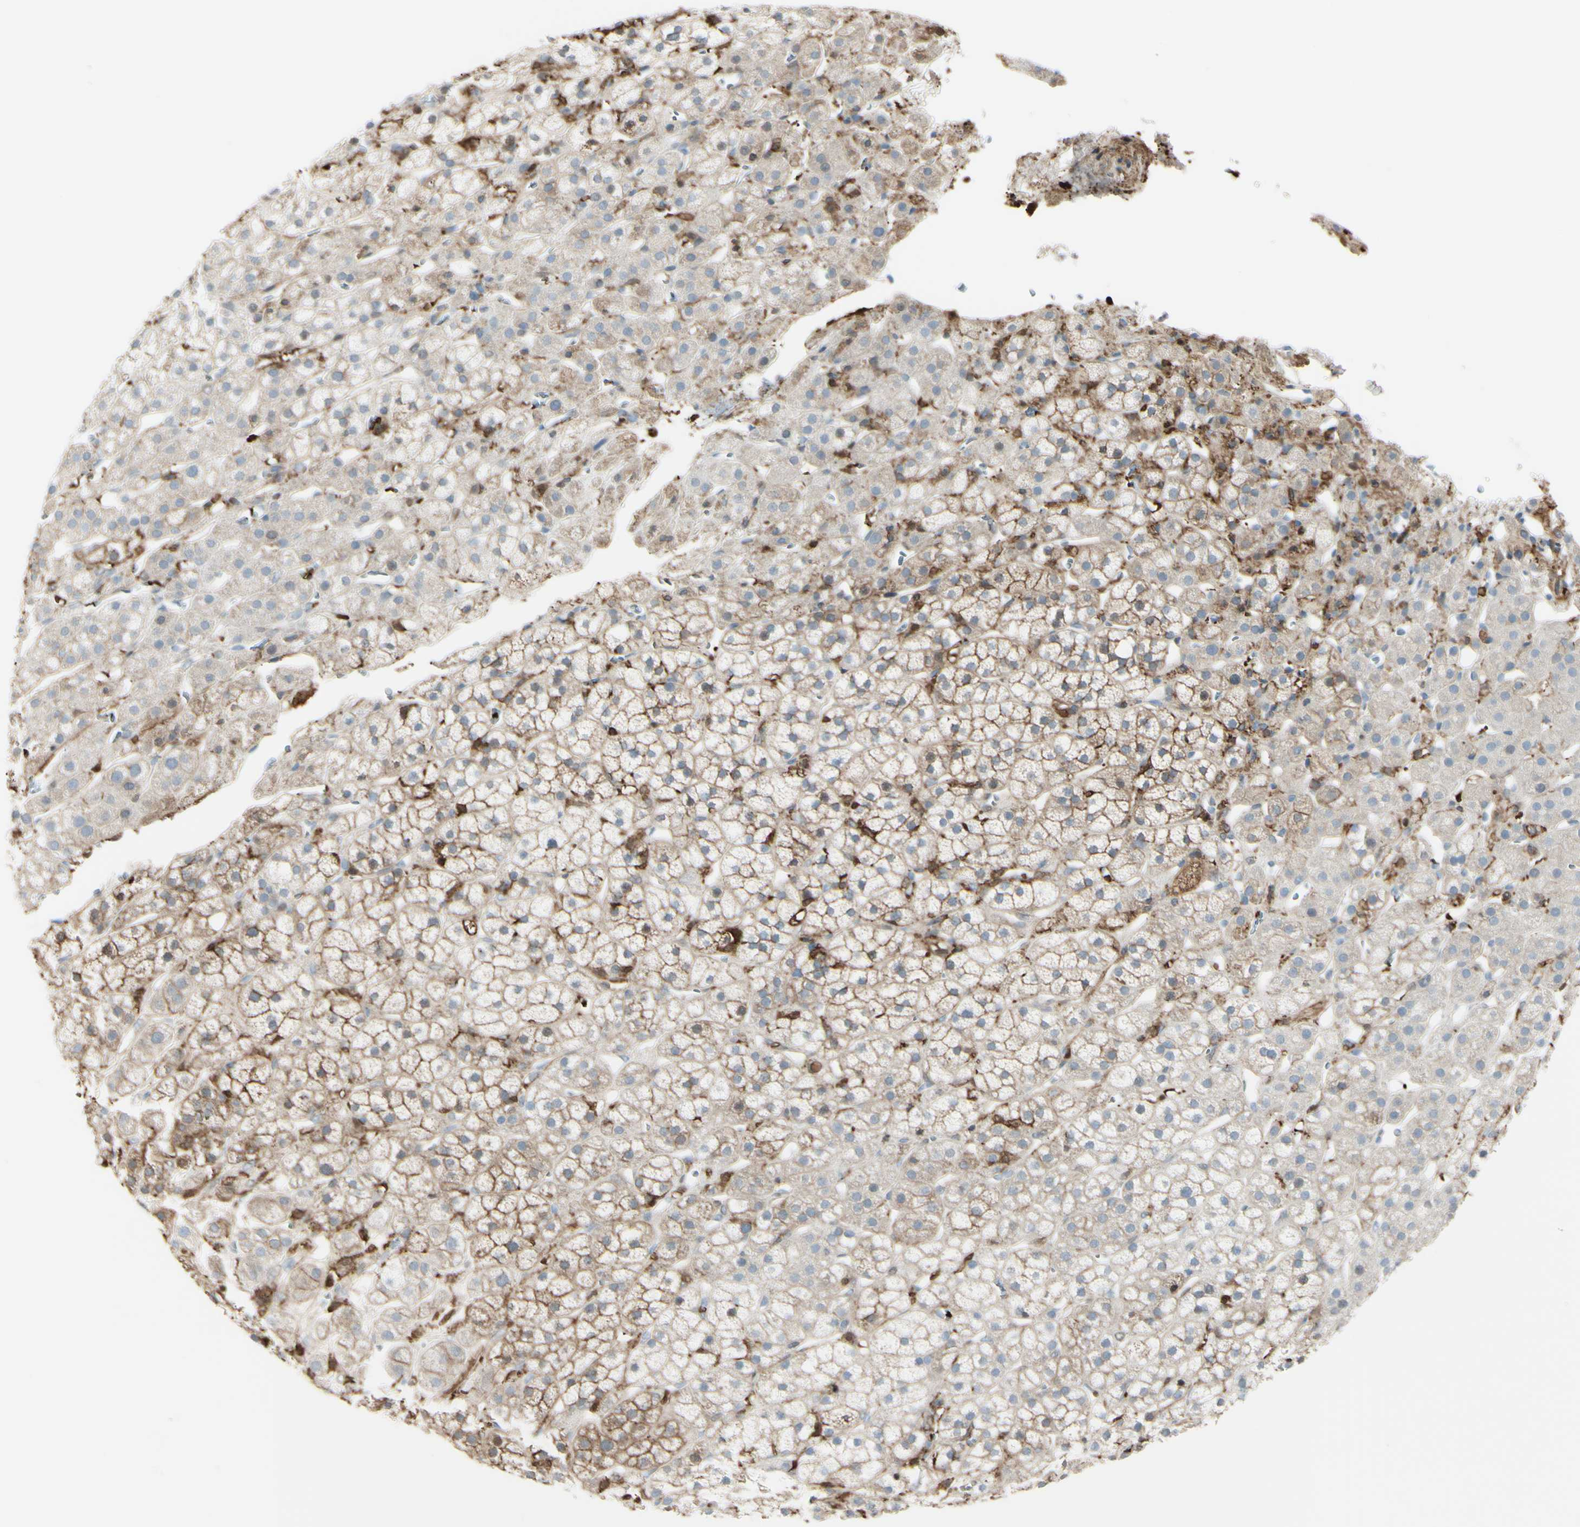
{"staining": {"intensity": "moderate", "quantity": "<25%", "location": "cytoplasmic/membranous"}, "tissue": "adrenal gland", "cell_type": "Glandular cells", "image_type": "normal", "snomed": [{"axis": "morphology", "description": "Normal tissue, NOS"}, {"axis": "topography", "description": "Adrenal gland"}], "caption": "Benign adrenal gland demonstrates moderate cytoplasmic/membranous staining in approximately <25% of glandular cells.", "gene": "GSN", "patient": {"sex": "male", "age": 56}}